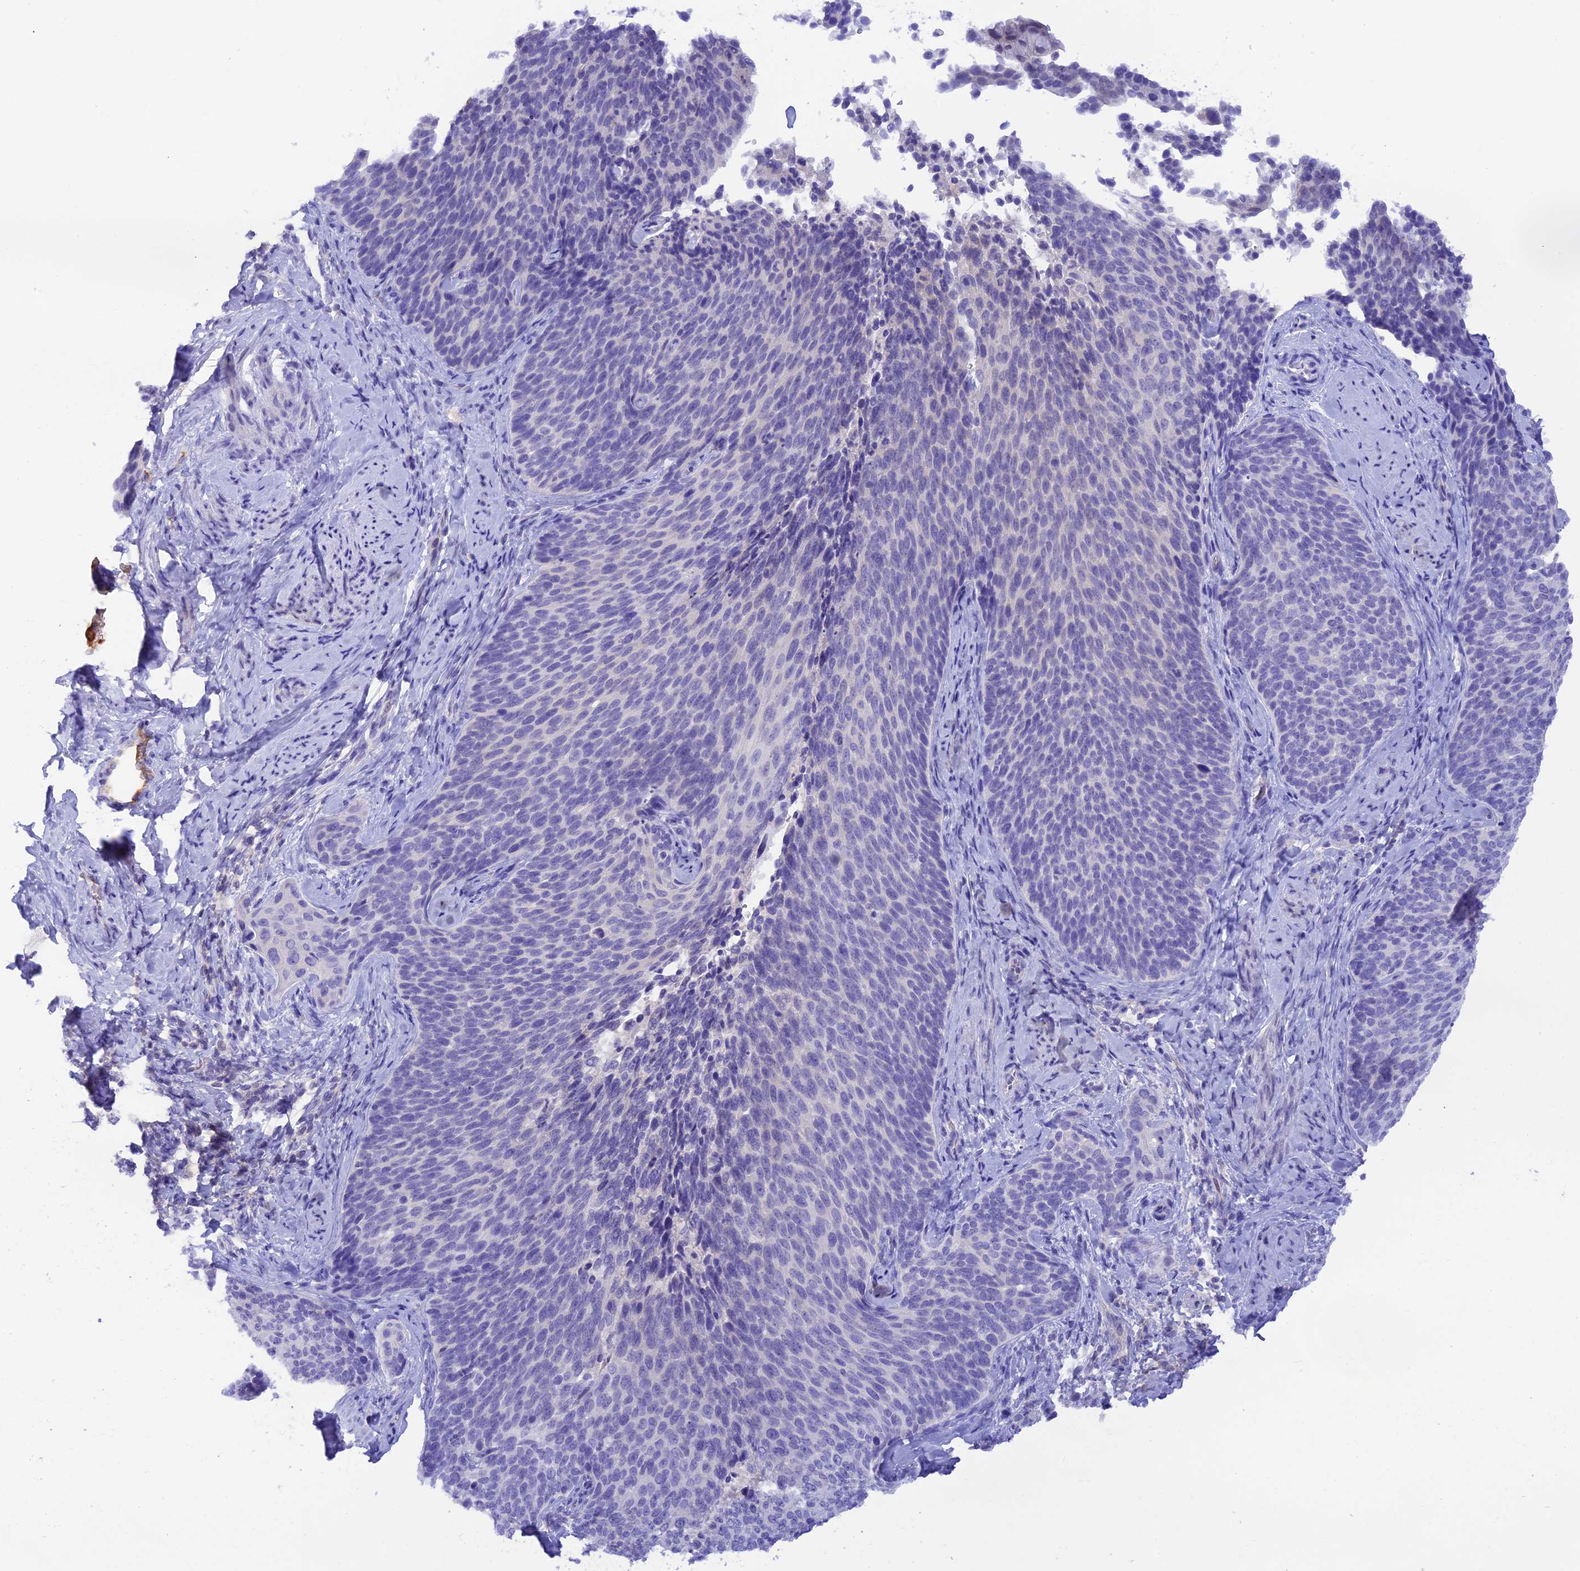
{"staining": {"intensity": "negative", "quantity": "none", "location": "none"}, "tissue": "cervical cancer", "cell_type": "Tumor cells", "image_type": "cancer", "snomed": [{"axis": "morphology", "description": "Squamous cell carcinoma, NOS"}, {"axis": "topography", "description": "Cervix"}], "caption": "There is no significant positivity in tumor cells of cervical cancer.", "gene": "HDHD2", "patient": {"sex": "female", "age": 50}}